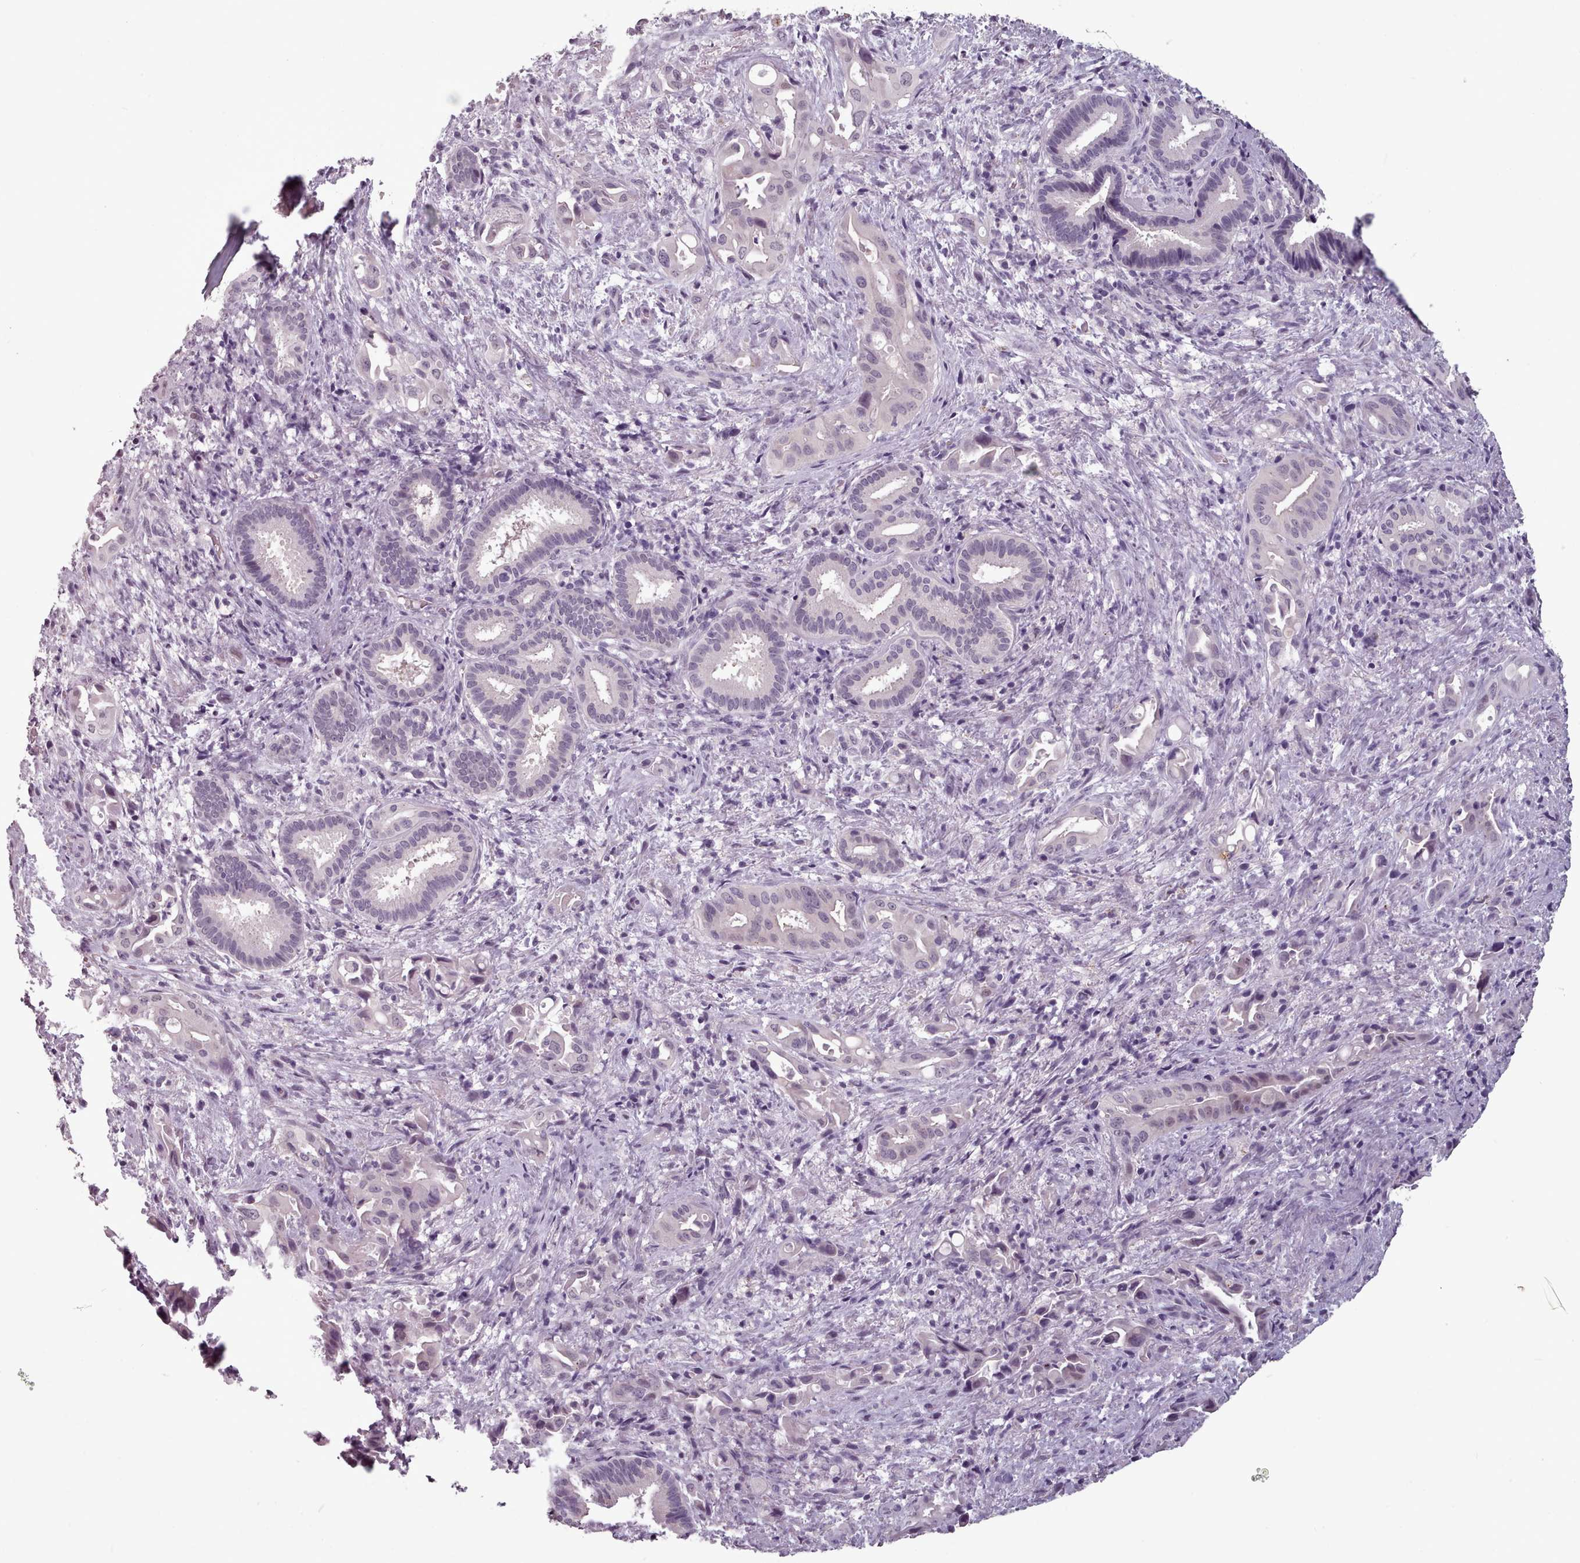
{"staining": {"intensity": "weak", "quantity": "<25%", "location": "nuclear"}, "tissue": "liver cancer", "cell_type": "Tumor cells", "image_type": "cancer", "snomed": [{"axis": "morphology", "description": "Cholangiocarcinoma"}, {"axis": "topography", "description": "Liver"}], "caption": "Micrograph shows no protein positivity in tumor cells of liver cholangiocarcinoma tissue.", "gene": "PBX4", "patient": {"sex": "female", "age": 68}}